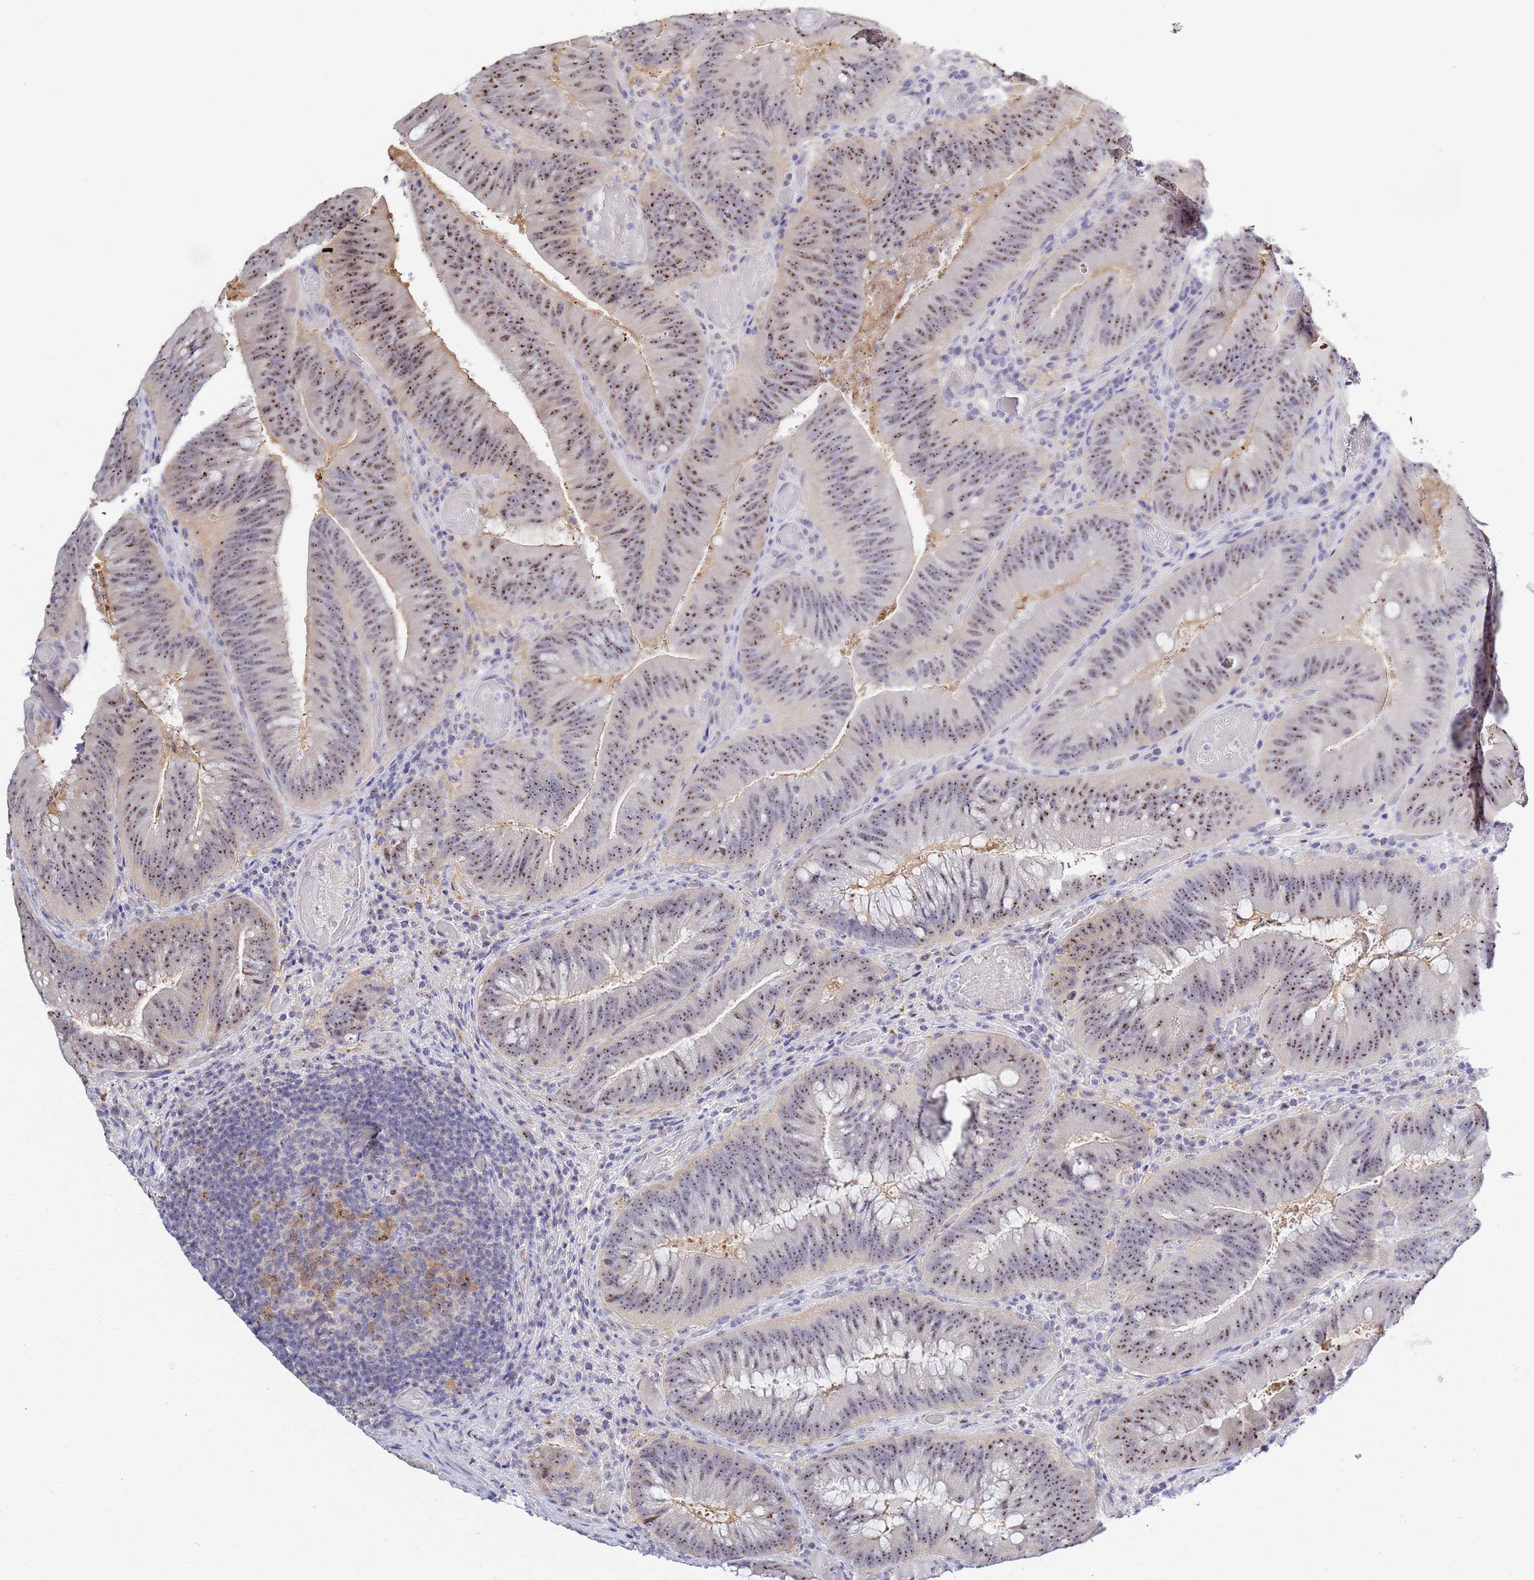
{"staining": {"intensity": "moderate", "quantity": ">75%", "location": "nuclear"}, "tissue": "colorectal cancer", "cell_type": "Tumor cells", "image_type": "cancer", "snomed": [{"axis": "morphology", "description": "Adenocarcinoma, NOS"}, {"axis": "topography", "description": "Colon"}], "caption": "Tumor cells reveal medium levels of moderate nuclear positivity in approximately >75% of cells in colorectal adenocarcinoma. Nuclei are stained in blue.", "gene": "ACTL6B", "patient": {"sex": "female", "age": 43}}